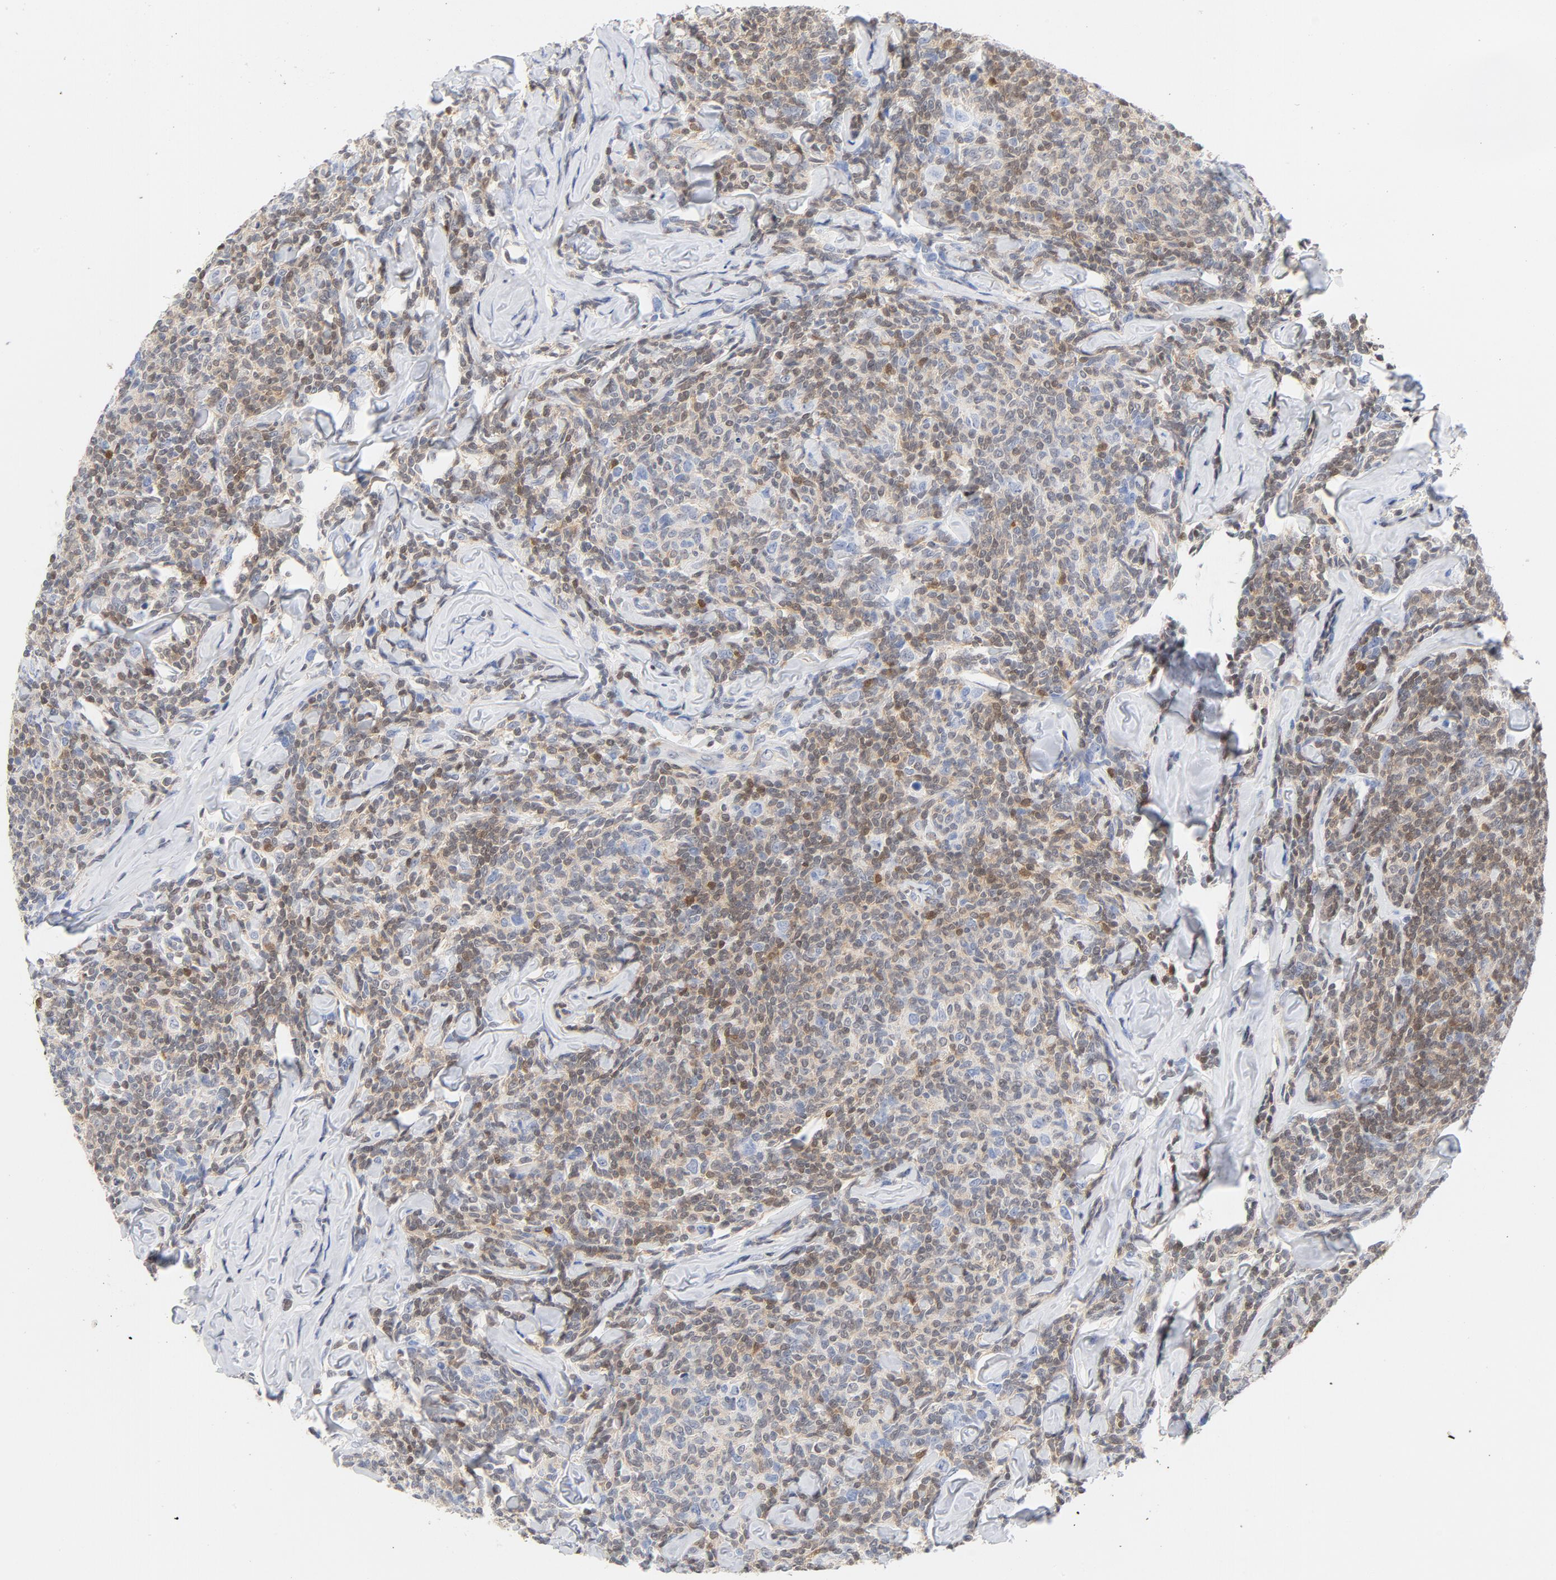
{"staining": {"intensity": "strong", "quantity": ">75%", "location": "nuclear"}, "tissue": "lymphoma", "cell_type": "Tumor cells", "image_type": "cancer", "snomed": [{"axis": "morphology", "description": "Malignant lymphoma, non-Hodgkin's type, Low grade"}, {"axis": "topography", "description": "Lymph node"}], "caption": "This is a photomicrograph of immunohistochemistry staining of low-grade malignant lymphoma, non-Hodgkin's type, which shows strong expression in the nuclear of tumor cells.", "gene": "CDKN1B", "patient": {"sex": "female", "age": 56}}